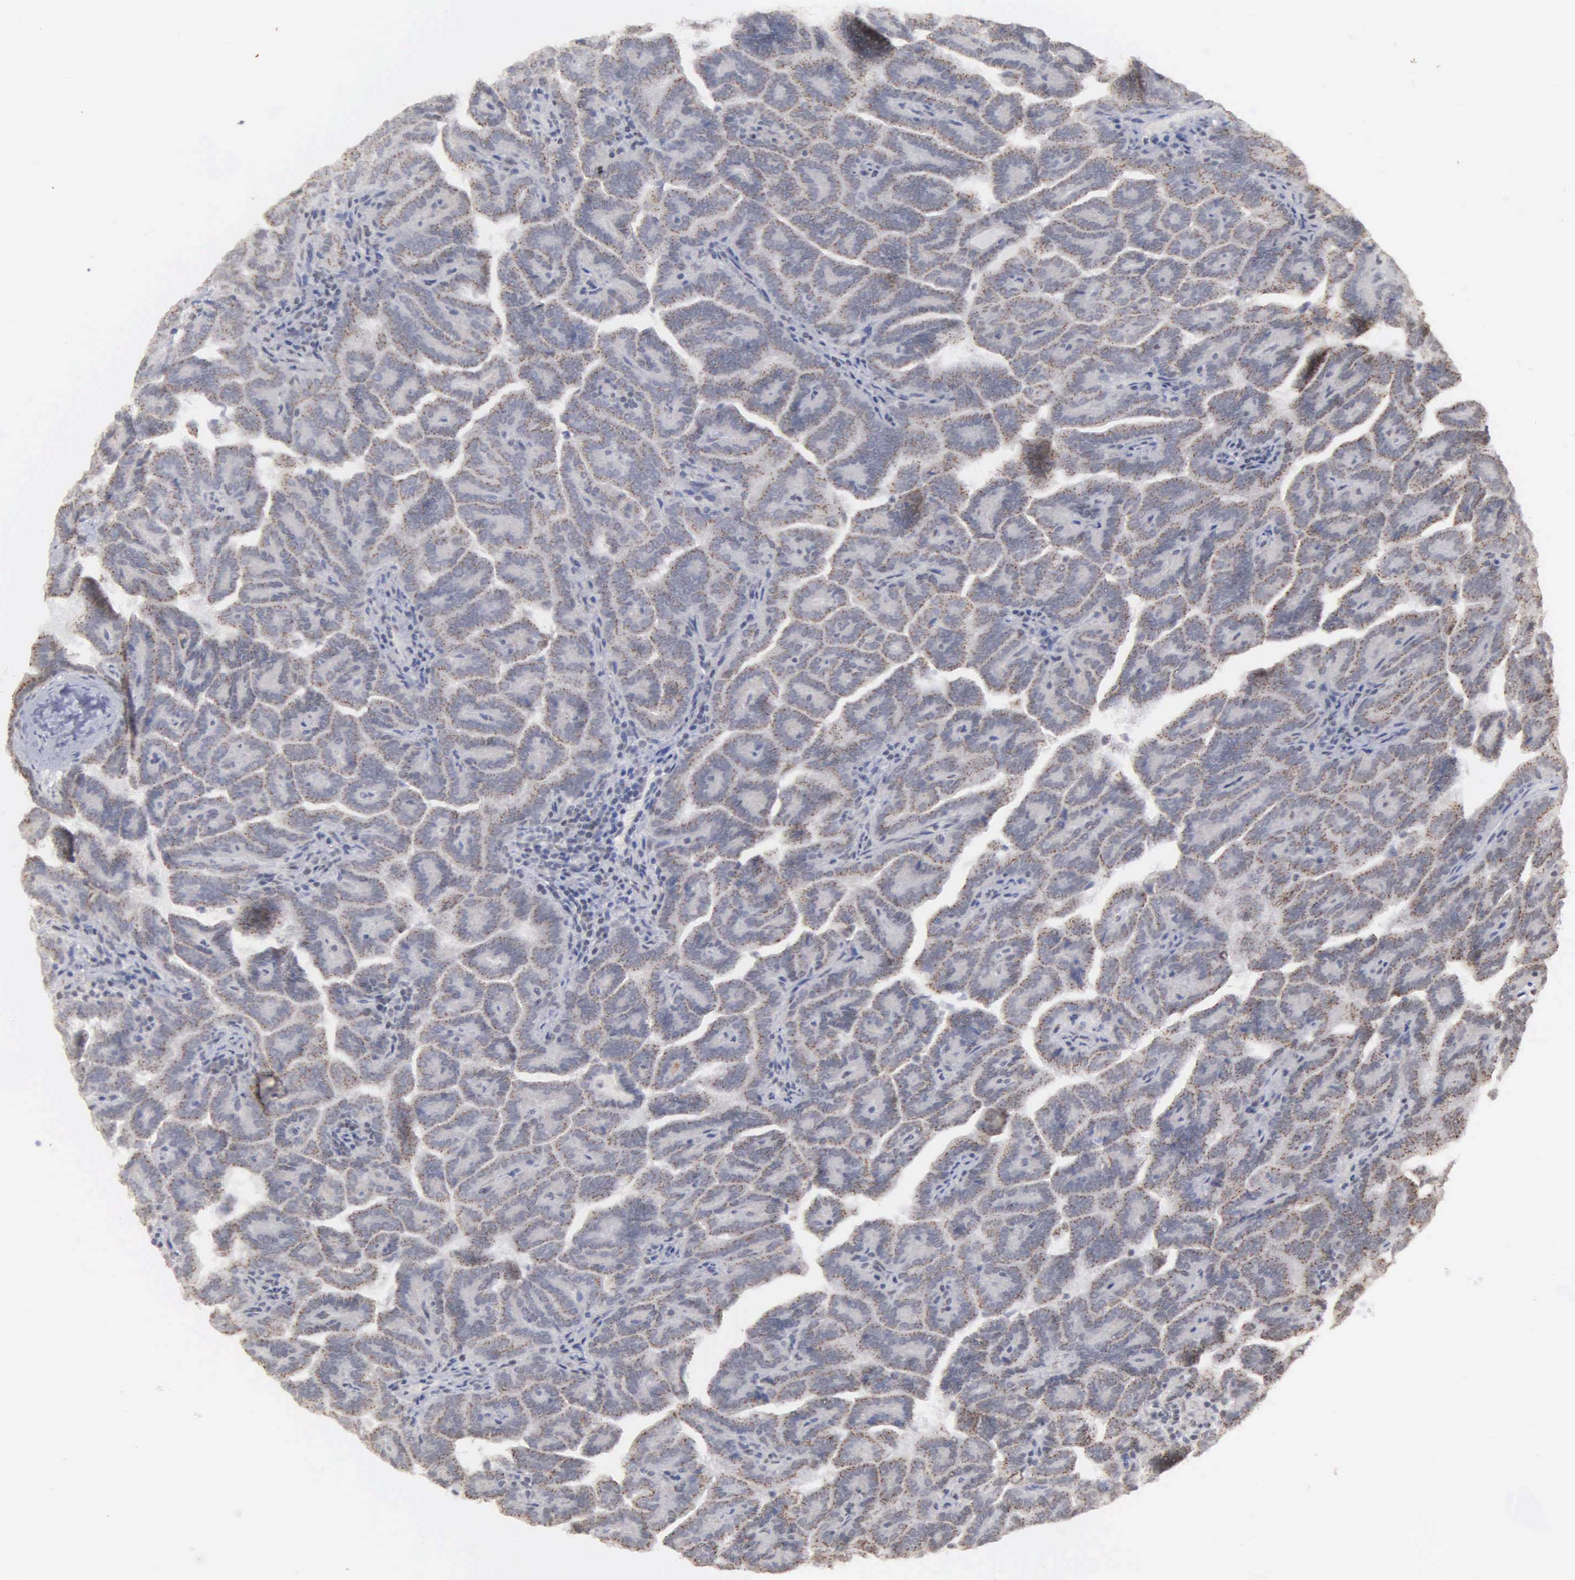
{"staining": {"intensity": "moderate", "quantity": ">75%", "location": "cytoplasmic/membranous"}, "tissue": "renal cancer", "cell_type": "Tumor cells", "image_type": "cancer", "snomed": [{"axis": "morphology", "description": "Adenocarcinoma, NOS"}, {"axis": "topography", "description": "Kidney"}], "caption": "High-magnification brightfield microscopy of adenocarcinoma (renal) stained with DAB (3,3'-diaminobenzidine) (brown) and counterstained with hematoxylin (blue). tumor cells exhibit moderate cytoplasmic/membranous expression is identified in approximately>75% of cells.", "gene": "GTF2A1", "patient": {"sex": "male", "age": 61}}